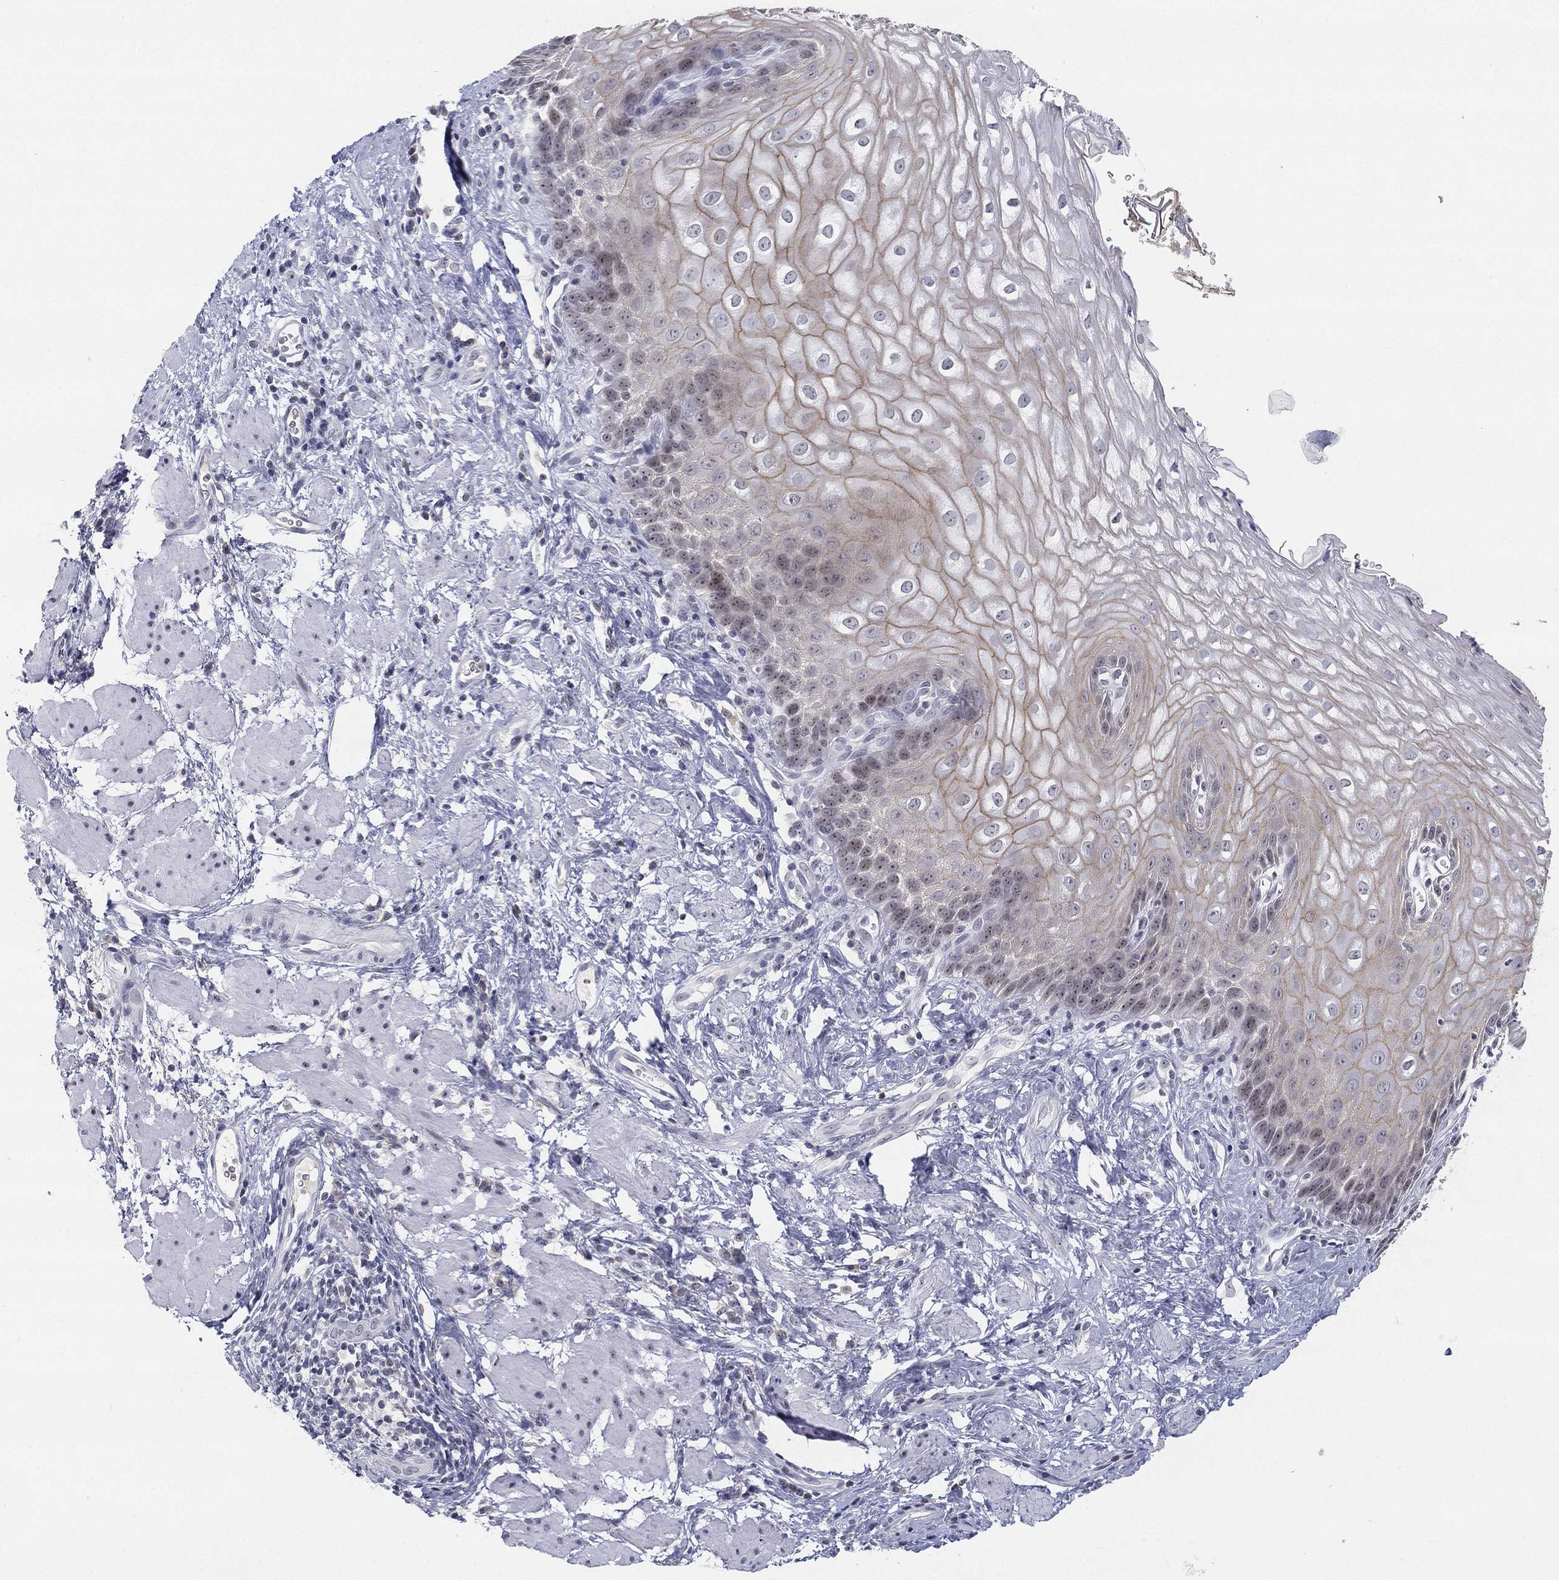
{"staining": {"intensity": "strong", "quantity": "<25%", "location": "cytoplasmic/membranous"}, "tissue": "esophagus", "cell_type": "Squamous epithelial cells", "image_type": "normal", "snomed": [{"axis": "morphology", "description": "Normal tissue, NOS"}, {"axis": "topography", "description": "Esophagus"}], "caption": "Normal esophagus exhibits strong cytoplasmic/membranous expression in approximately <25% of squamous epithelial cells, visualized by immunohistochemistry. The staining is performed using DAB brown chromogen to label protein expression. The nuclei are counter-stained blue using hematoxylin.", "gene": "MS4A8", "patient": {"sex": "male", "age": 64}}